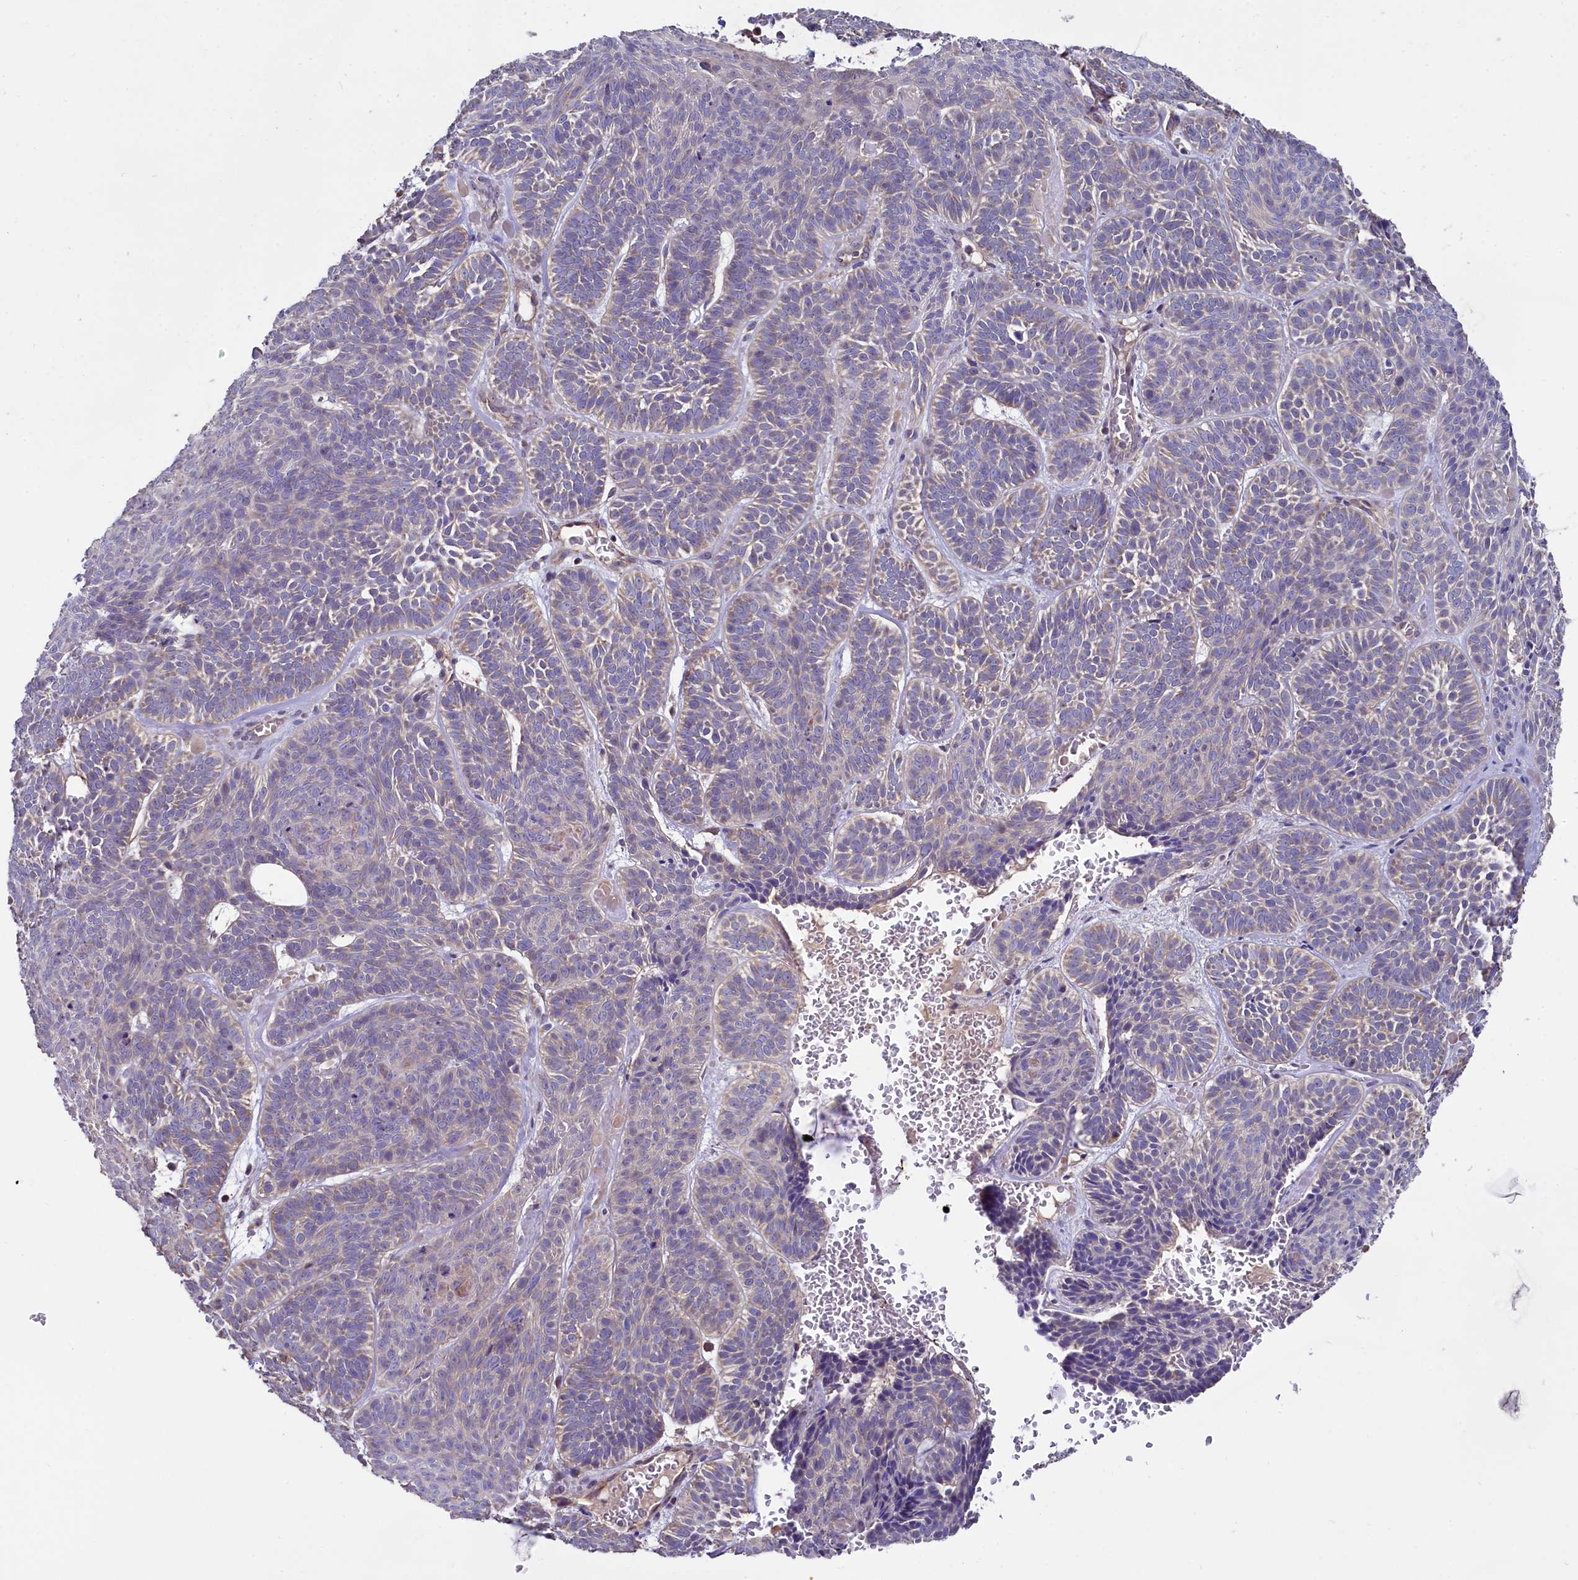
{"staining": {"intensity": "weak", "quantity": "<25%", "location": "cytoplasmic/membranous"}, "tissue": "skin cancer", "cell_type": "Tumor cells", "image_type": "cancer", "snomed": [{"axis": "morphology", "description": "Basal cell carcinoma"}, {"axis": "topography", "description": "Skin"}], "caption": "The immunohistochemistry image has no significant expression in tumor cells of basal cell carcinoma (skin) tissue.", "gene": "MRPL57", "patient": {"sex": "male", "age": 85}}